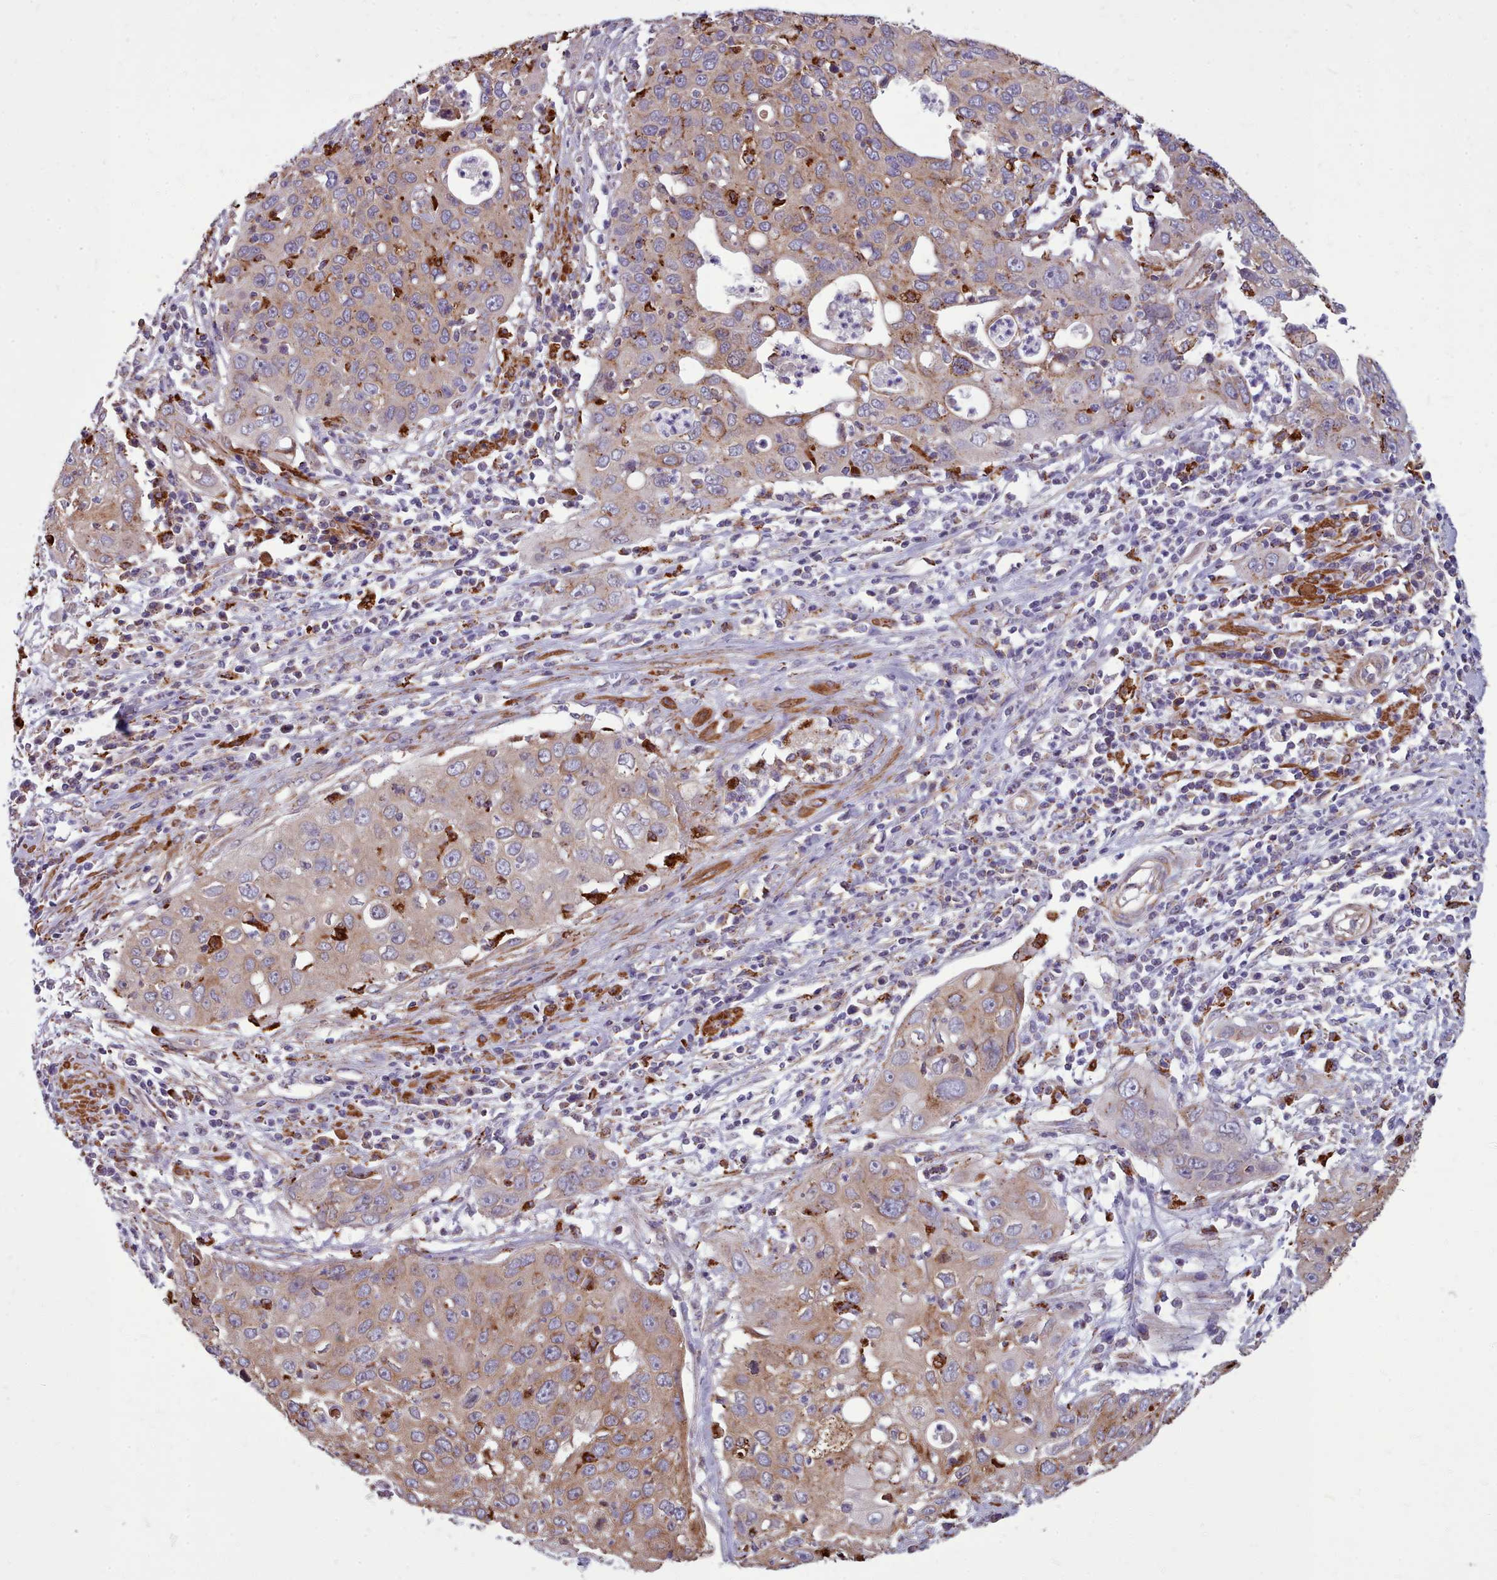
{"staining": {"intensity": "weak", "quantity": "25%-75%", "location": "cytoplasmic/membranous"}, "tissue": "cervical cancer", "cell_type": "Tumor cells", "image_type": "cancer", "snomed": [{"axis": "morphology", "description": "Squamous cell carcinoma, NOS"}, {"axis": "topography", "description": "Cervix"}], "caption": "There is low levels of weak cytoplasmic/membranous expression in tumor cells of squamous cell carcinoma (cervical), as demonstrated by immunohistochemical staining (brown color).", "gene": "PACSIN3", "patient": {"sex": "female", "age": 36}}